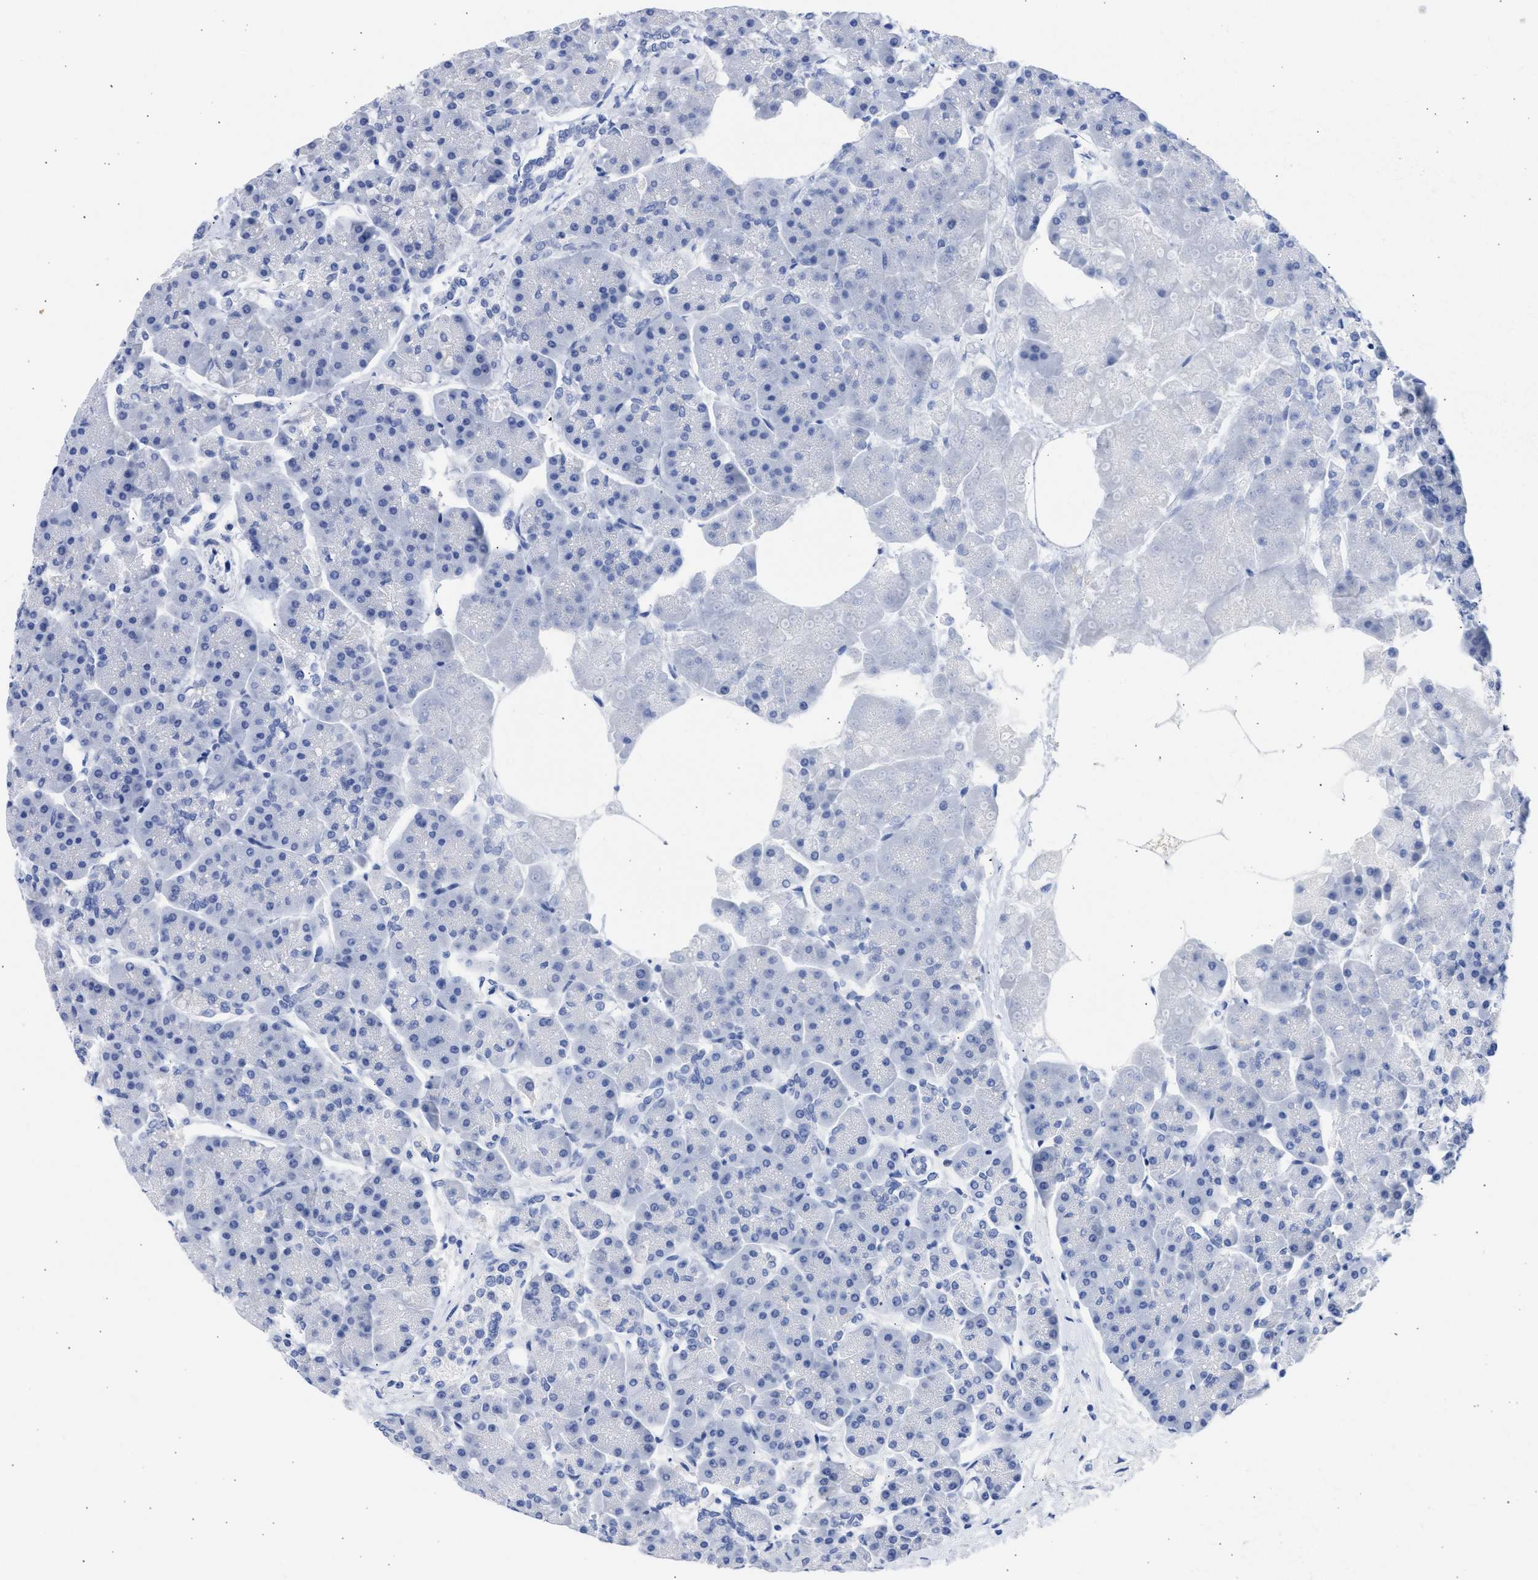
{"staining": {"intensity": "negative", "quantity": "none", "location": "none"}, "tissue": "pancreas", "cell_type": "Exocrine glandular cells", "image_type": "normal", "snomed": [{"axis": "morphology", "description": "Normal tissue, NOS"}, {"axis": "topography", "description": "Pancreas"}], "caption": "Pancreas was stained to show a protein in brown. There is no significant positivity in exocrine glandular cells. The staining is performed using DAB (3,3'-diaminobenzidine) brown chromogen with nuclei counter-stained in using hematoxylin.", "gene": "NCAM1", "patient": {"sex": "female", "age": 70}}